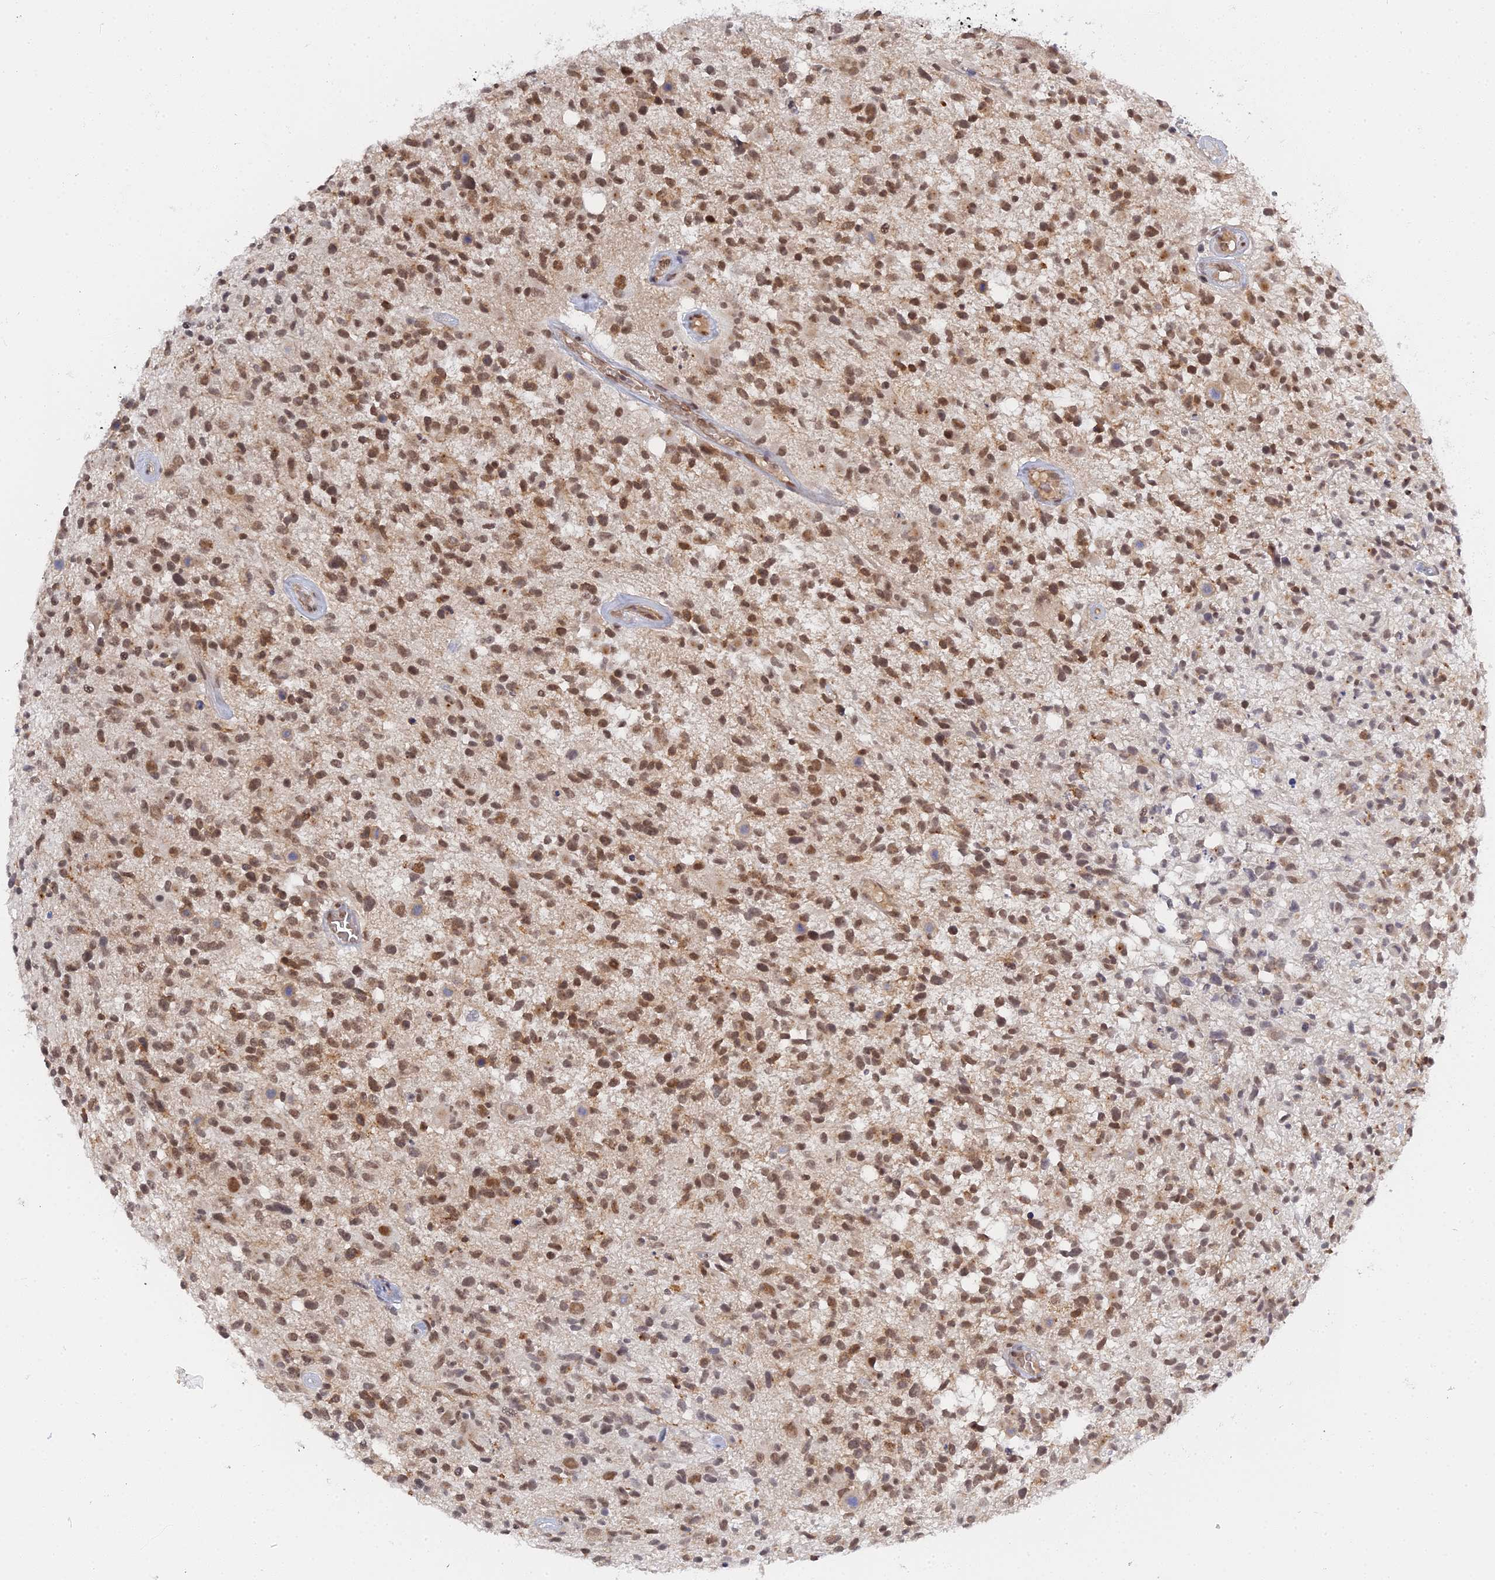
{"staining": {"intensity": "moderate", "quantity": ">75%", "location": "nuclear"}, "tissue": "glioma", "cell_type": "Tumor cells", "image_type": "cancer", "snomed": [{"axis": "morphology", "description": "Glioma, malignant, High grade"}, {"axis": "morphology", "description": "Glioblastoma, NOS"}, {"axis": "topography", "description": "Brain"}], "caption": "DAB immunohistochemical staining of glioma exhibits moderate nuclear protein staining in about >75% of tumor cells.", "gene": "CCDC85A", "patient": {"sex": "male", "age": 60}}